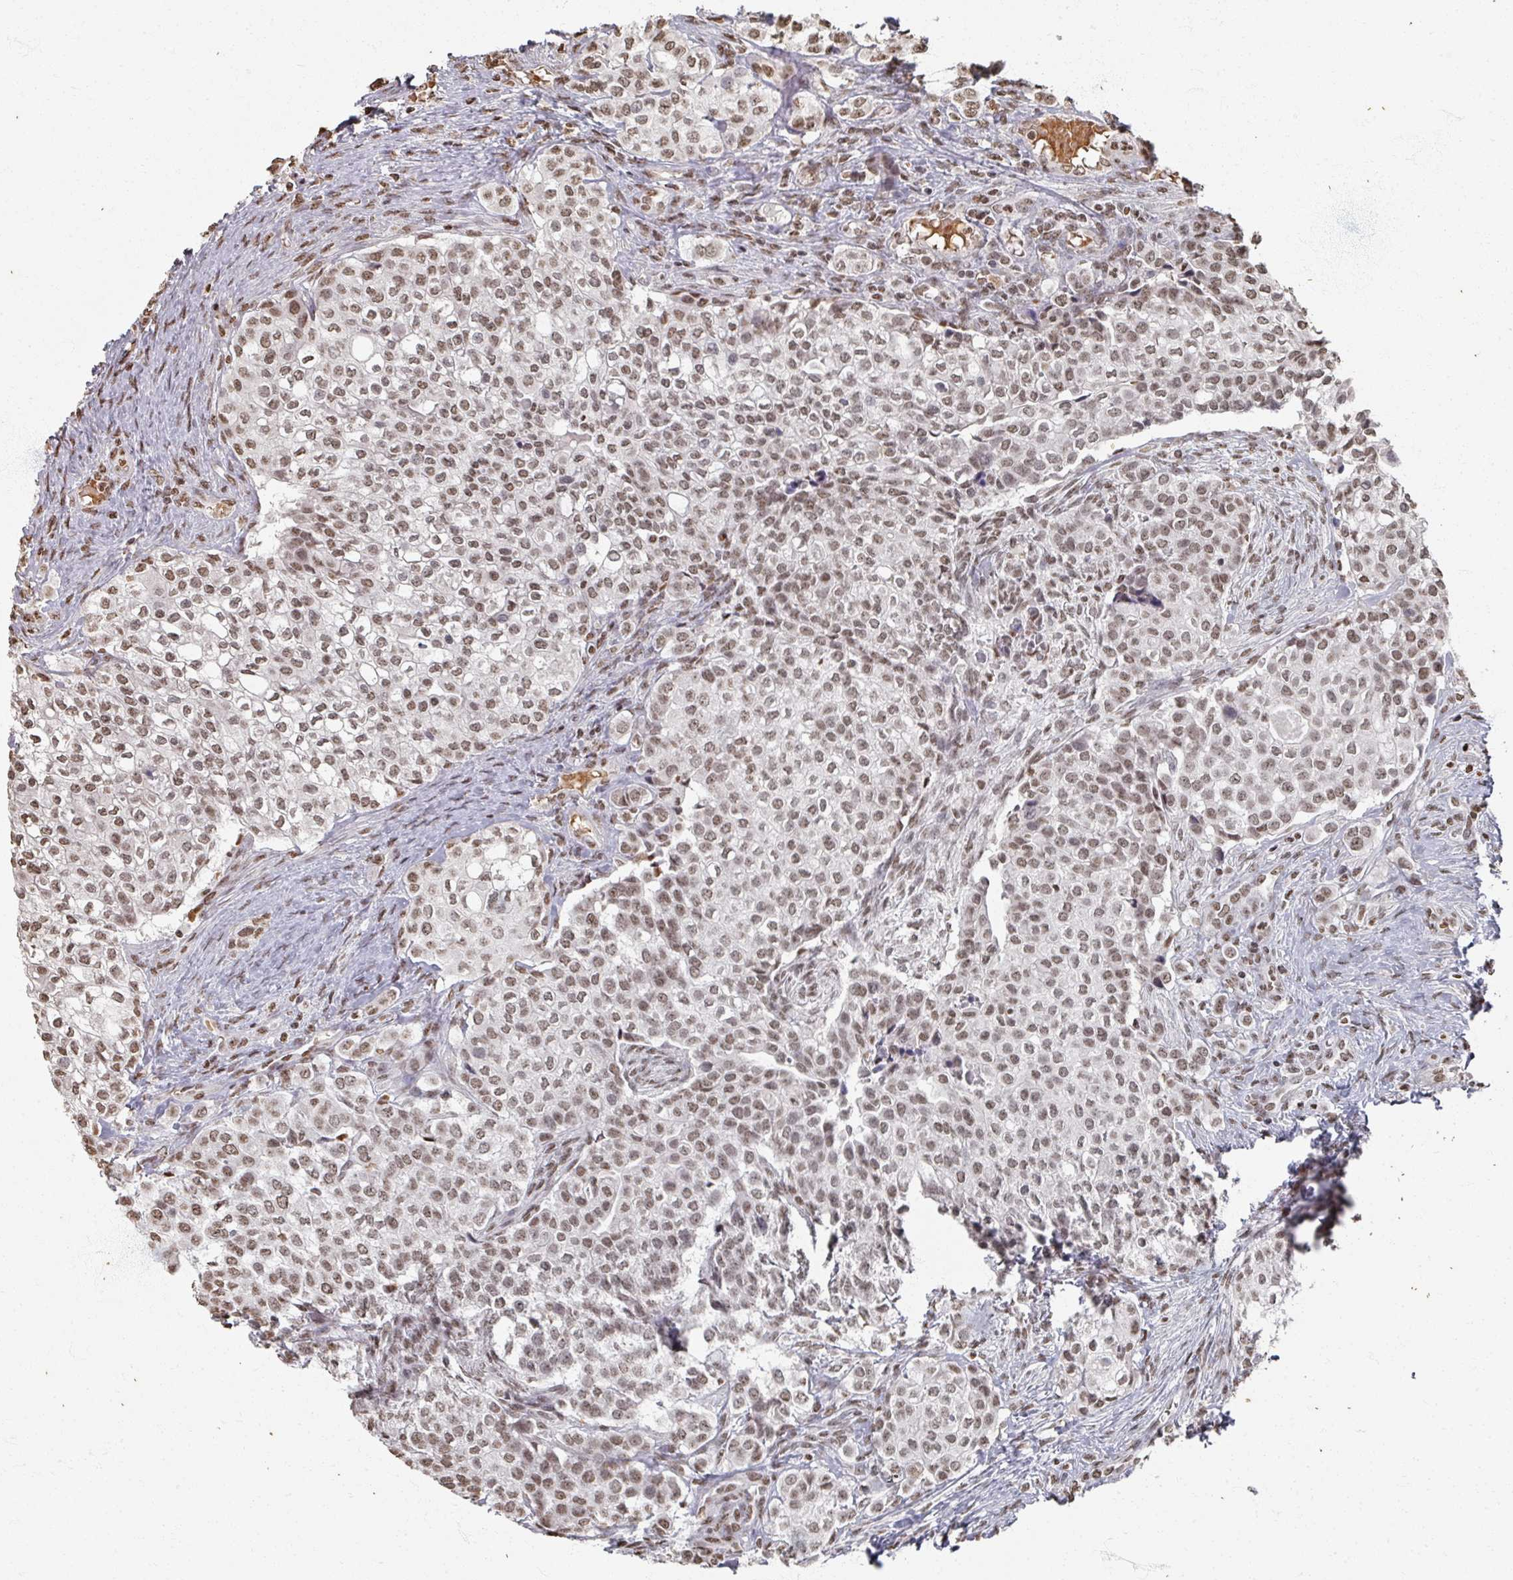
{"staining": {"intensity": "weak", "quantity": ">75%", "location": "nuclear"}, "tissue": "head and neck cancer", "cell_type": "Tumor cells", "image_type": "cancer", "snomed": [{"axis": "morphology", "description": "Adenocarcinoma, NOS"}, {"axis": "topography", "description": "Head-Neck"}], "caption": "Tumor cells reveal weak nuclear staining in about >75% of cells in adenocarcinoma (head and neck).", "gene": "DCUN1D5", "patient": {"sex": "male", "age": 81}}